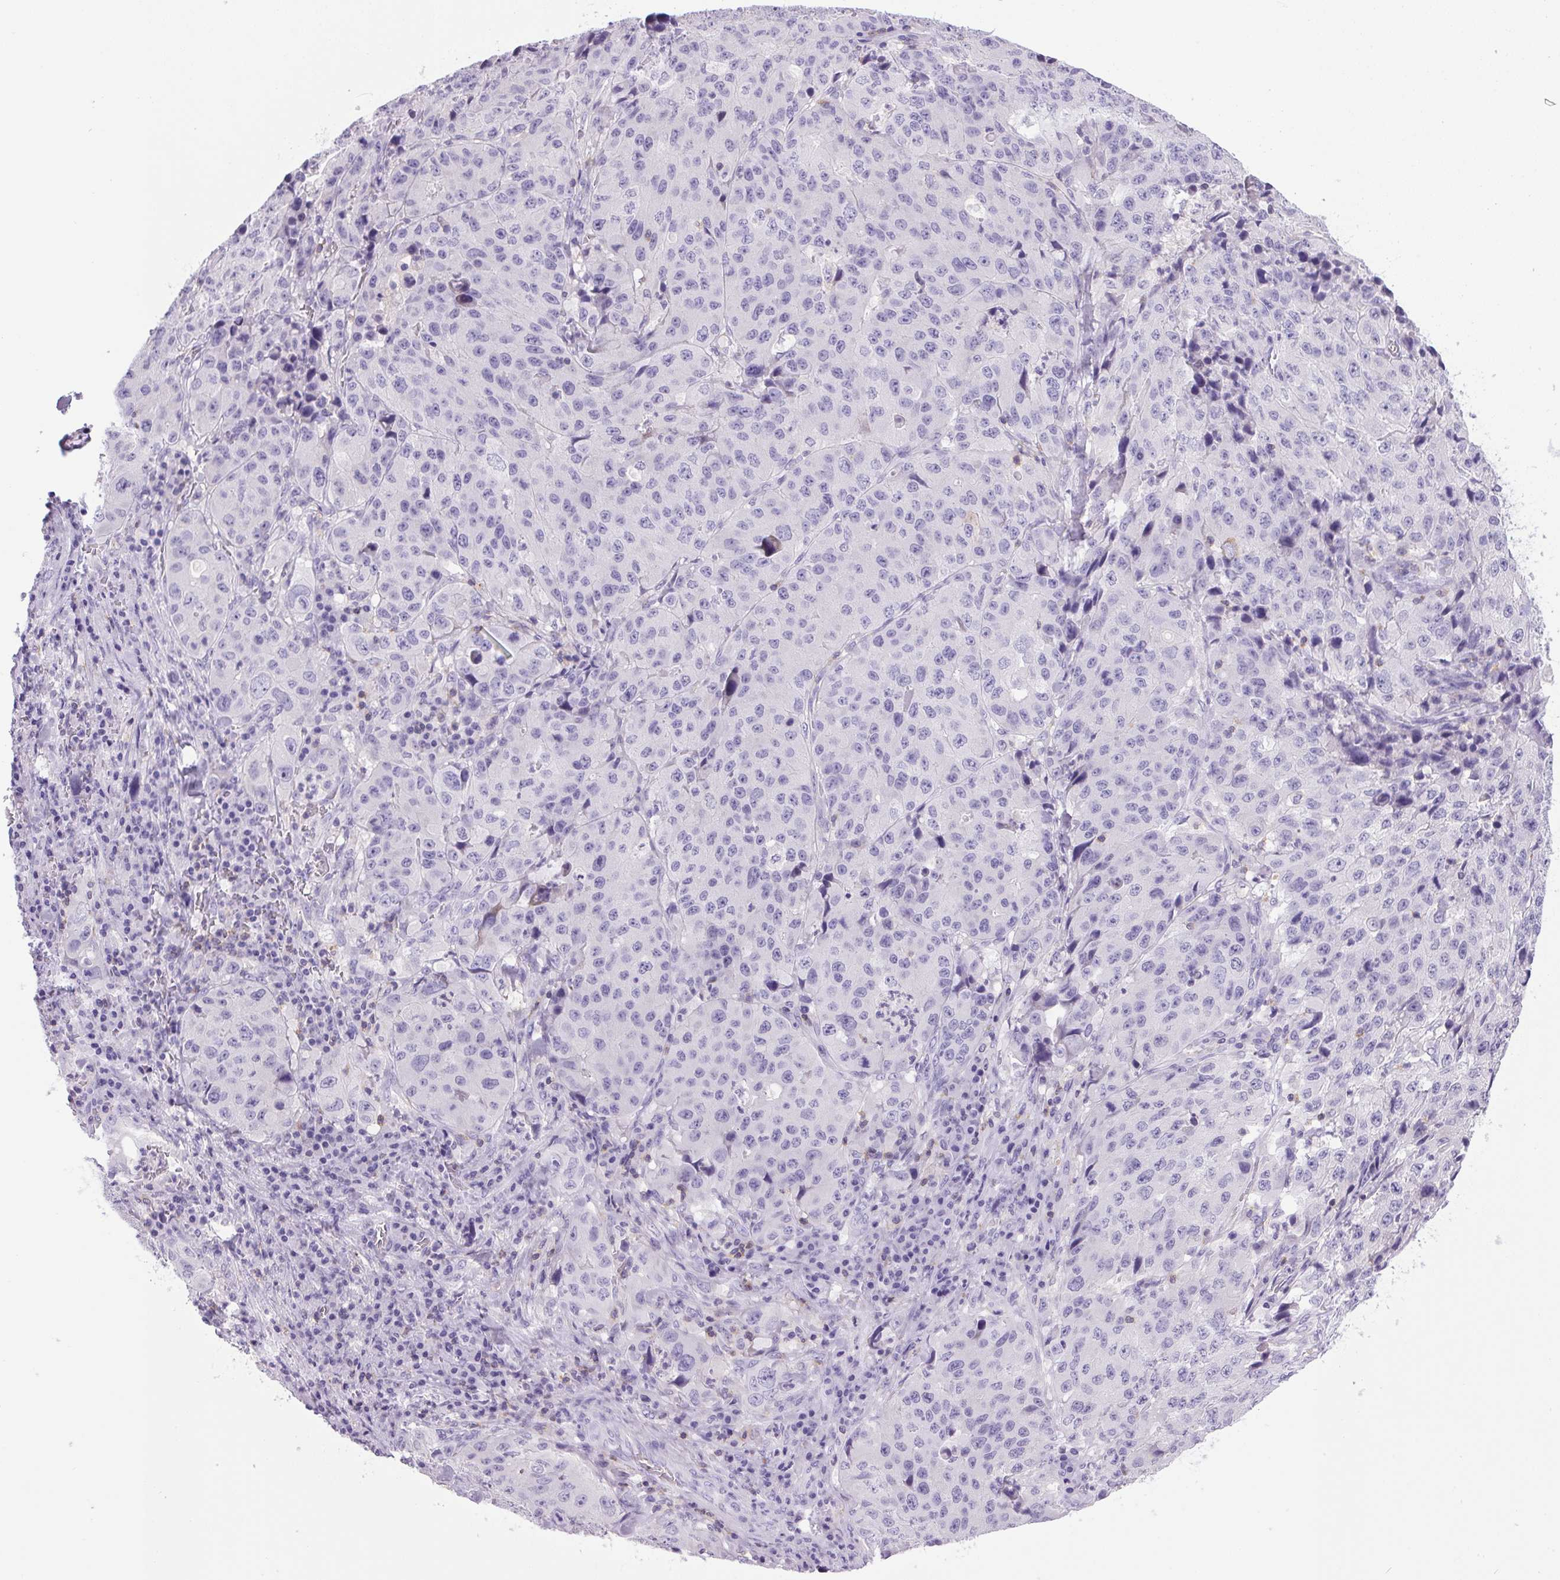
{"staining": {"intensity": "negative", "quantity": "none", "location": "none"}, "tissue": "stomach cancer", "cell_type": "Tumor cells", "image_type": "cancer", "snomed": [{"axis": "morphology", "description": "Adenocarcinoma, NOS"}, {"axis": "topography", "description": "Stomach"}], "caption": "An immunohistochemistry photomicrograph of stomach cancer is shown. There is no staining in tumor cells of stomach cancer.", "gene": "S100A2", "patient": {"sex": "male", "age": 71}}